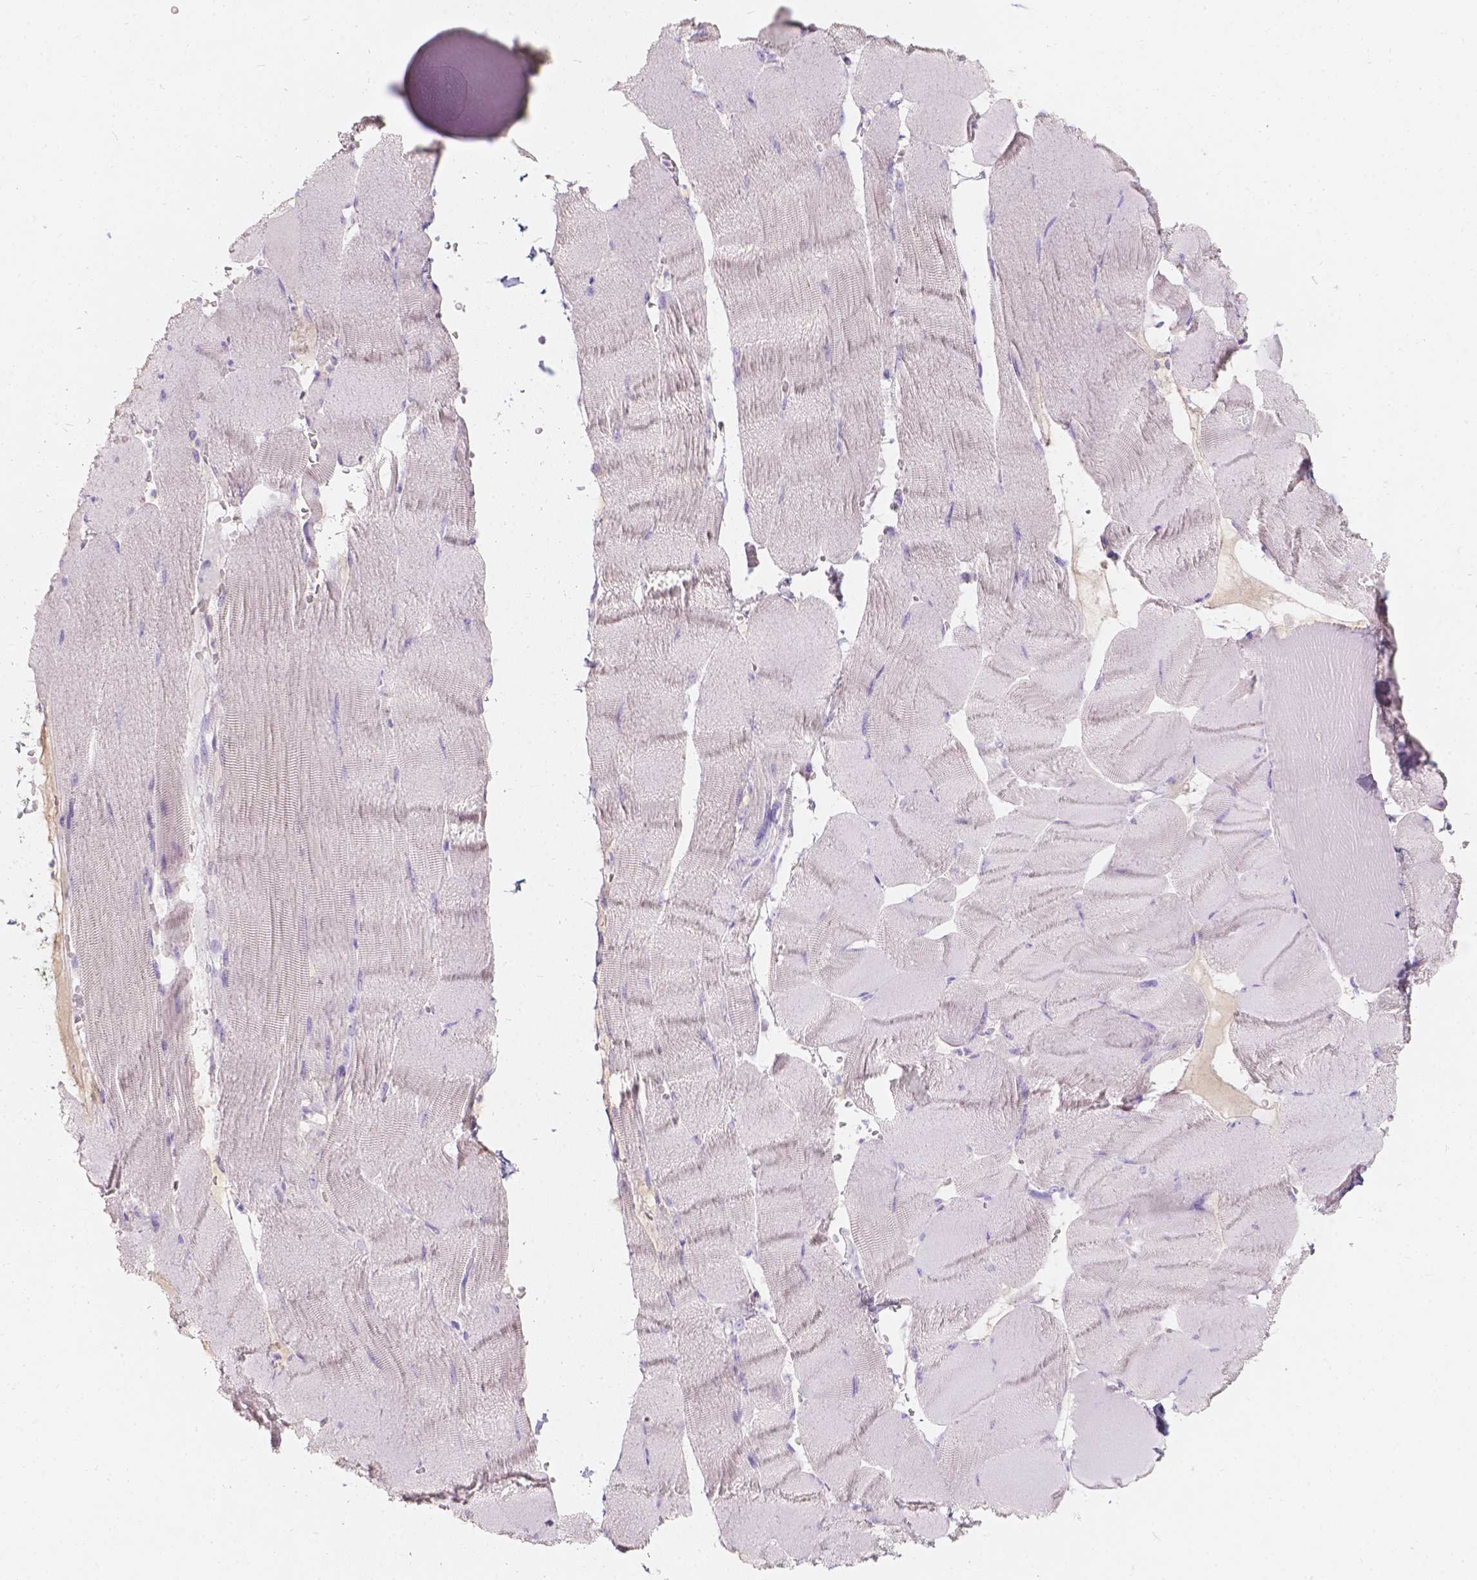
{"staining": {"intensity": "negative", "quantity": "none", "location": "none"}, "tissue": "skeletal muscle", "cell_type": "Myocytes", "image_type": "normal", "snomed": [{"axis": "morphology", "description": "Normal tissue, NOS"}, {"axis": "topography", "description": "Skeletal muscle"}], "caption": "Image shows no protein staining in myocytes of benign skeletal muscle.", "gene": "GAL3ST2", "patient": {"sex": "male", "age": 56}}